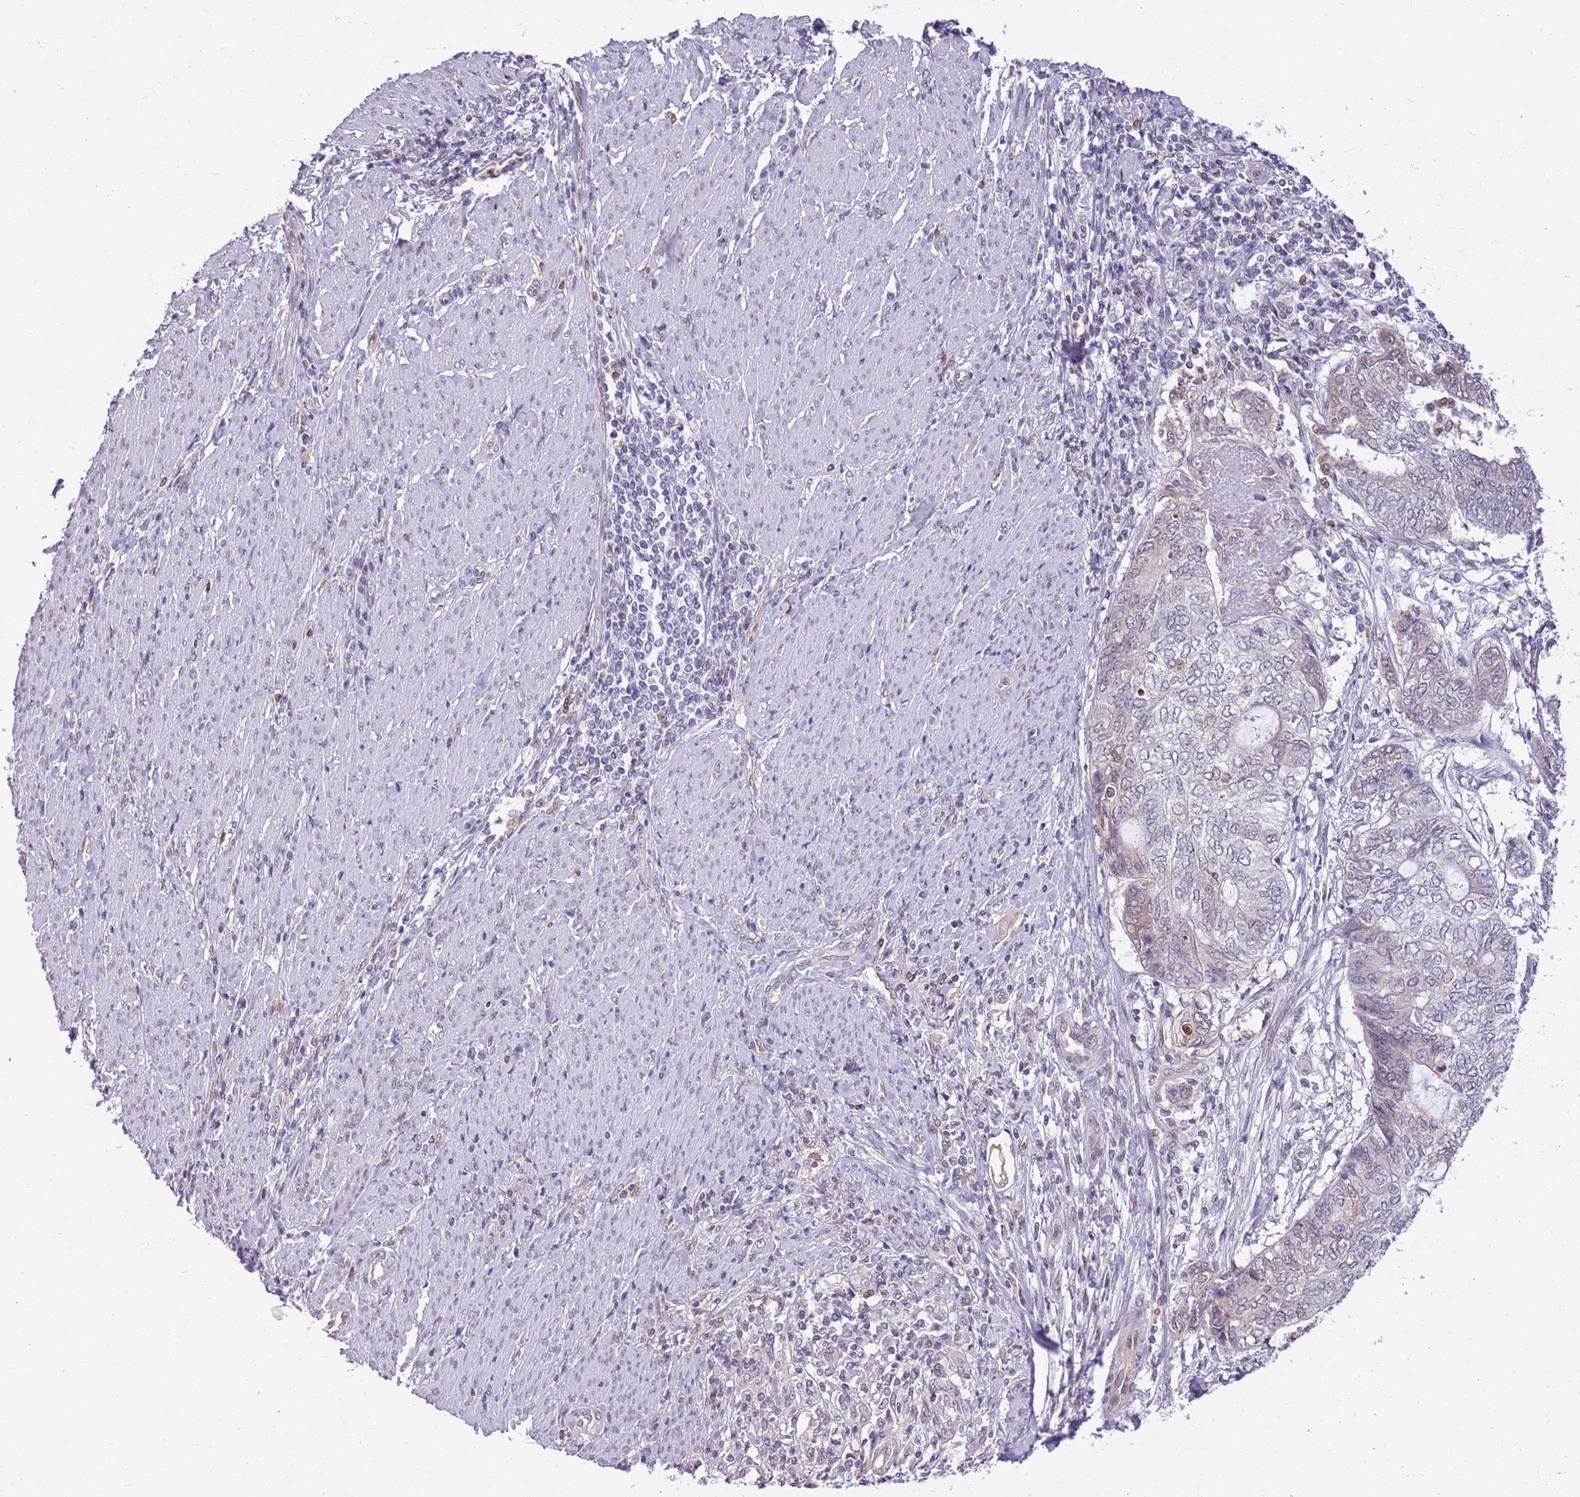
{"staining": {"intensity": "moderate", "quantity": "25%-75%", "location": "nuclear"}, "tissue": "endometrial cancer", "cell_type": "Tumor cells", "image_type": "cancer", "snomed": [{"axis": "morphology", "description": "Adenocarcinoma, NOS"}, {"axis": "topography", "description": "Uterus"}, {"axis": "topography", "description": "Endometrium"}], "caption": "Protein expression analysis of endometrial adenocarcinoma shows moderate nuclear expression in about 25%-75% of tumor cells.", "gene": "DHX32", "patient": {"sex": "female", "age": 70}}